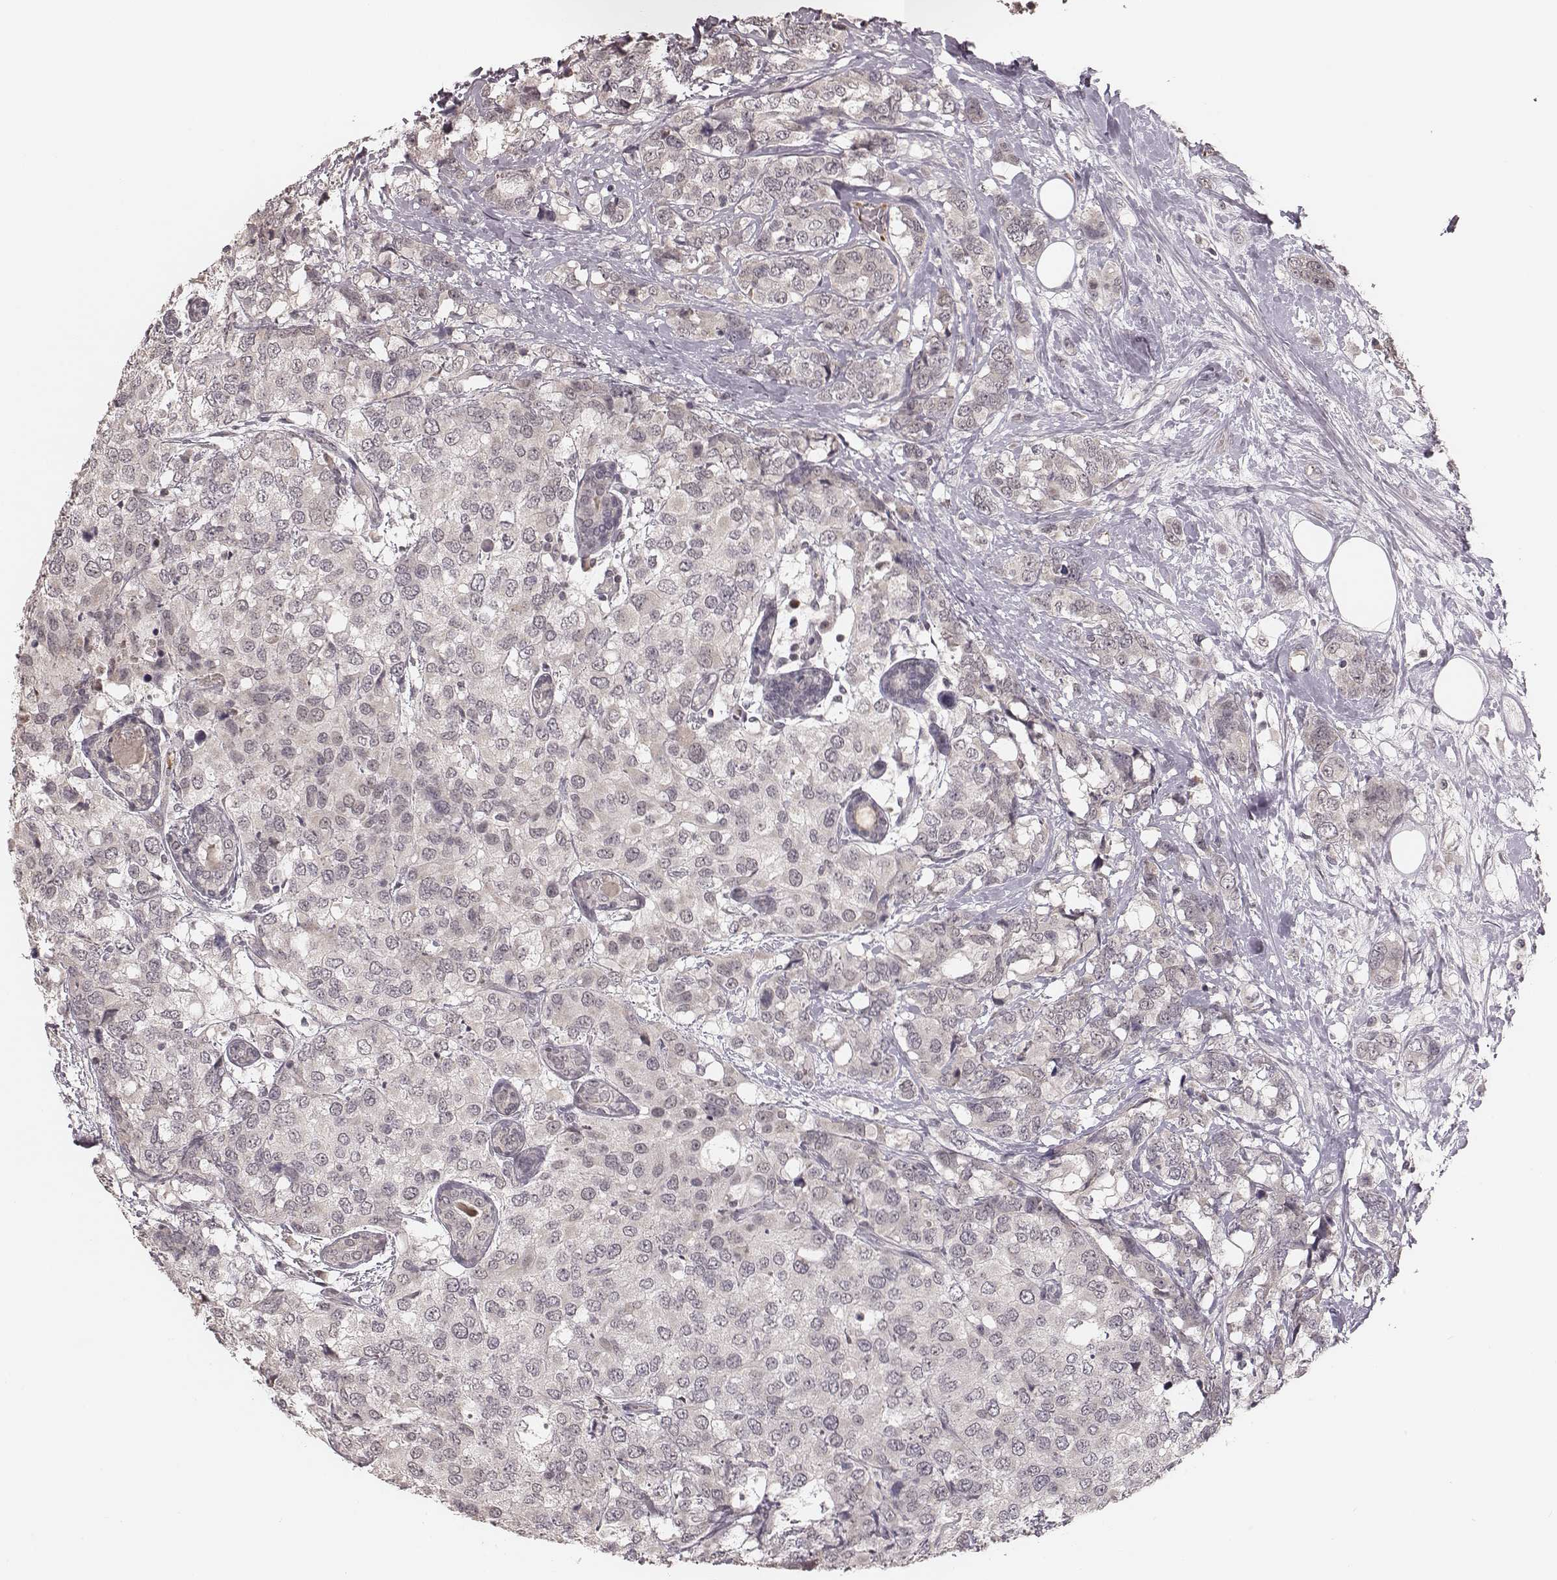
{"staining": {"intensity": "negative", "quantity": "none", "location": "none"}, "tissue": "breast cancer", "cell_type": "Tumor cells", "image_type": "cancer", "snomed": [{"axis": "morphology", "description": "Lobular carcinoma"}, {"axis": "topography", "description": "Breast"}], "caption": "Immunohistochemistry (IHC) histopathology image of neoplastic tissue: human breast cancer (lobular carcinoma) stained with DAB (3,3'-diaminobenzidine) reveals no significant protein staining in tumor cells. (Immunohistochemistry, brightfield microscopy, high magnification).", "gene": "IL5", "patient": {"sex": "female", "age": 59}}